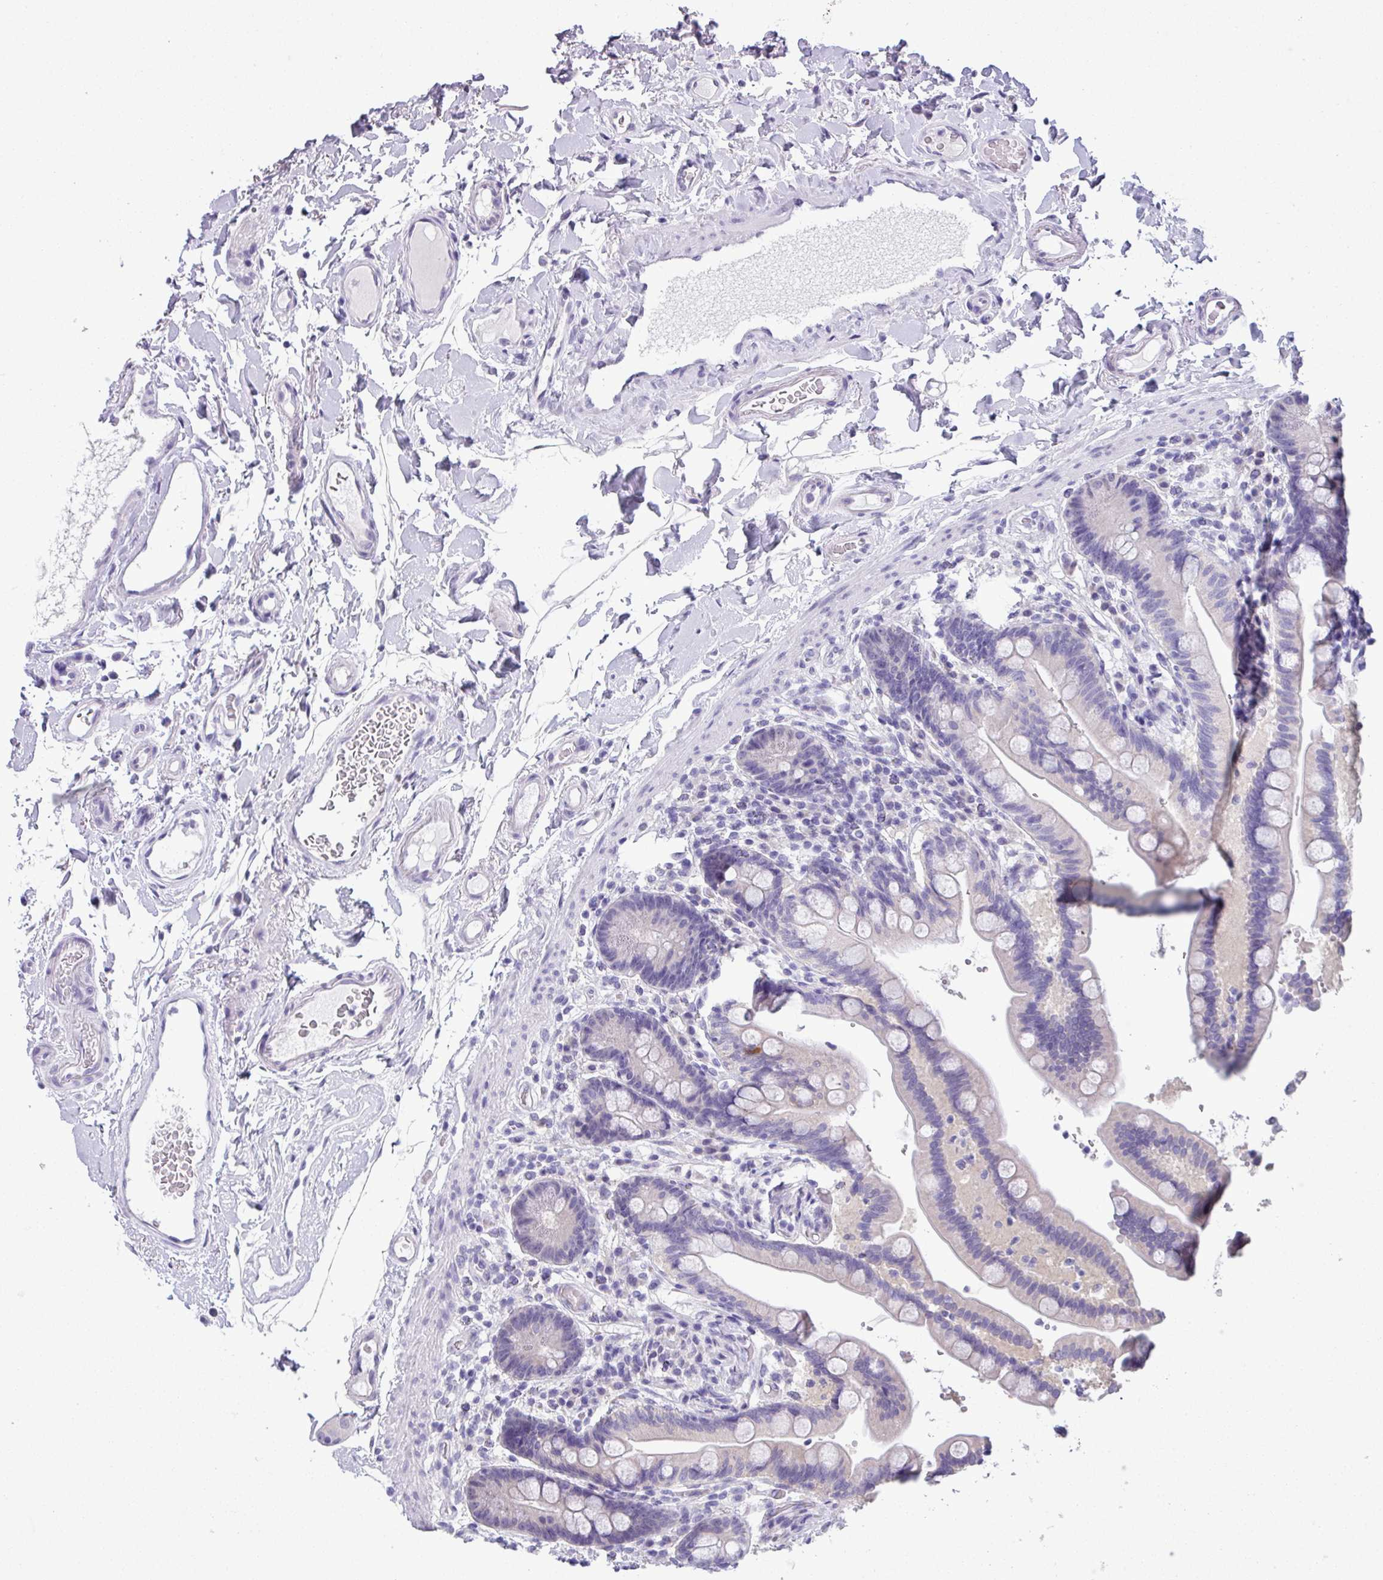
{"staining": {"intensity": "negative", "quantity": "none", "location": "none"}, "tissue": "colon", "cell_type": "Endothelial cells", "image_type": "normal", "snomed": [{"axis": "morphology", "description": "Normal tissue, NOS"}, {"axis": "topography", "description": "Smooth muscle"}, {"axis": "topography", "description": "Colon"}], "caption": "Endothelial cells are negative for protein expression in unremarkable human colon. (DAB (3,3'-diaminobenzidine) IHC, high magnification).", "gene": "C20orf27", "patient": {"sex": "male", "age": 73}}